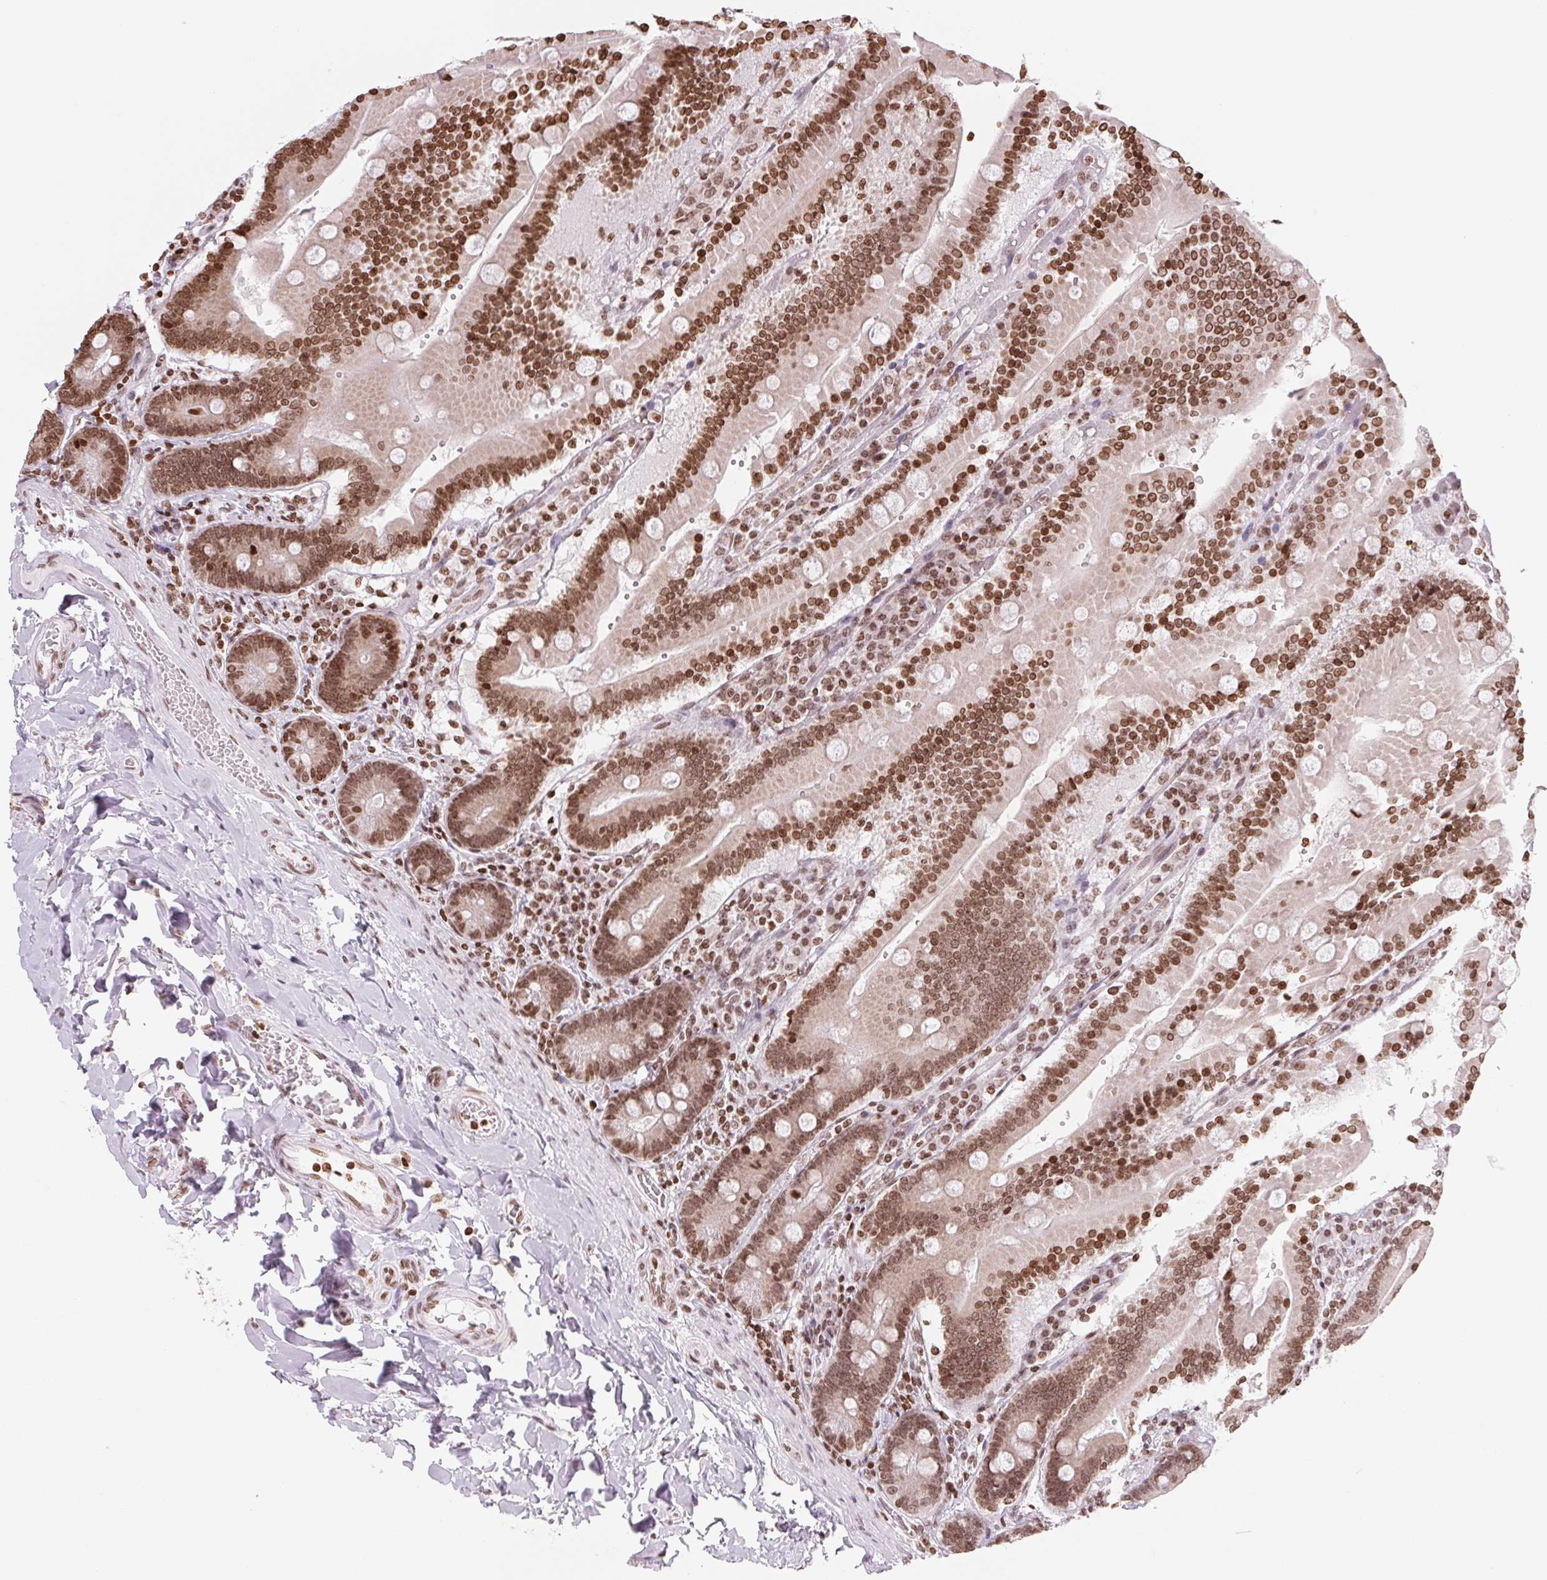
{"staining": {"intensity": "moderate", "quantity": ">75%", "location": "nuclear"}, "tissue": "duodenum", "cell_type": "Glandular cells", "image_type": "normal", "snomed": [{"axis": "morphology", "description": "Normal tissue, NOS"}, {"axis": "topography", "description": "Duodenum"}], "caption": "Protein staining of unremarkable duodenum demonstrates moderate nuclear staining in about >75% of glandular cells. The protein of interest is shown in brown color, while the nuclei are stained blue.", "gene": "SMIM12", "patient": {"sex": "female", "age": 62}}